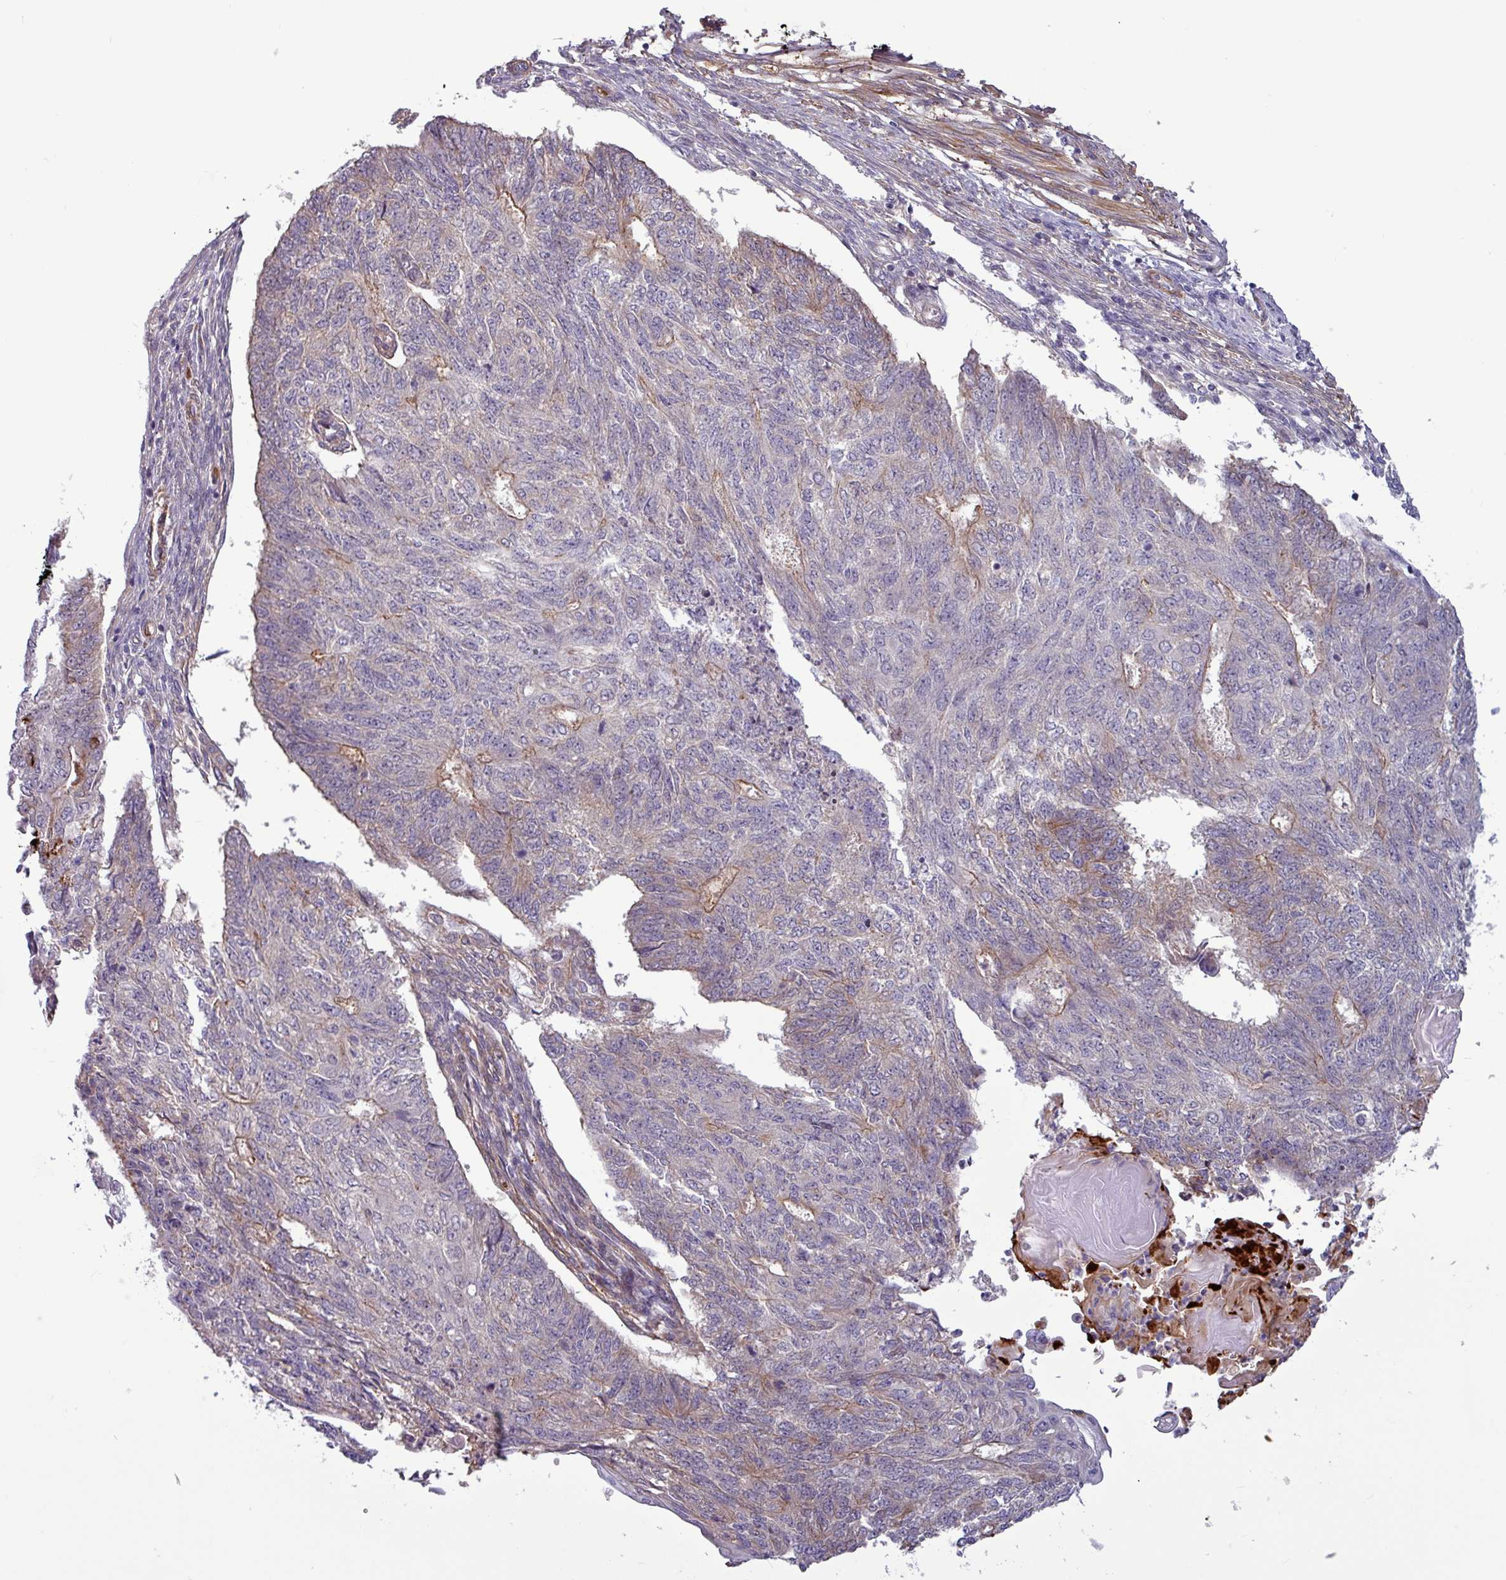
{"staining": {"intensity": "negative", "quantity": "none", "location": "none"}, "tissue": "endometrial cancer", "cell_type": "Tumor cells", "image_type": "cancer", "snomed": [{"axis": "morphology", "description": "Adenocarcinoma, NOS"}, {"axis": "topography", "description": "Endometrium"}], "caption": "This is an IHC photomicrograph of human endometrial adenocarcinoma. There is no expression in tumor cells.", "gene": "PCED1A", "patient": {"sex": "female", "age": 32}}